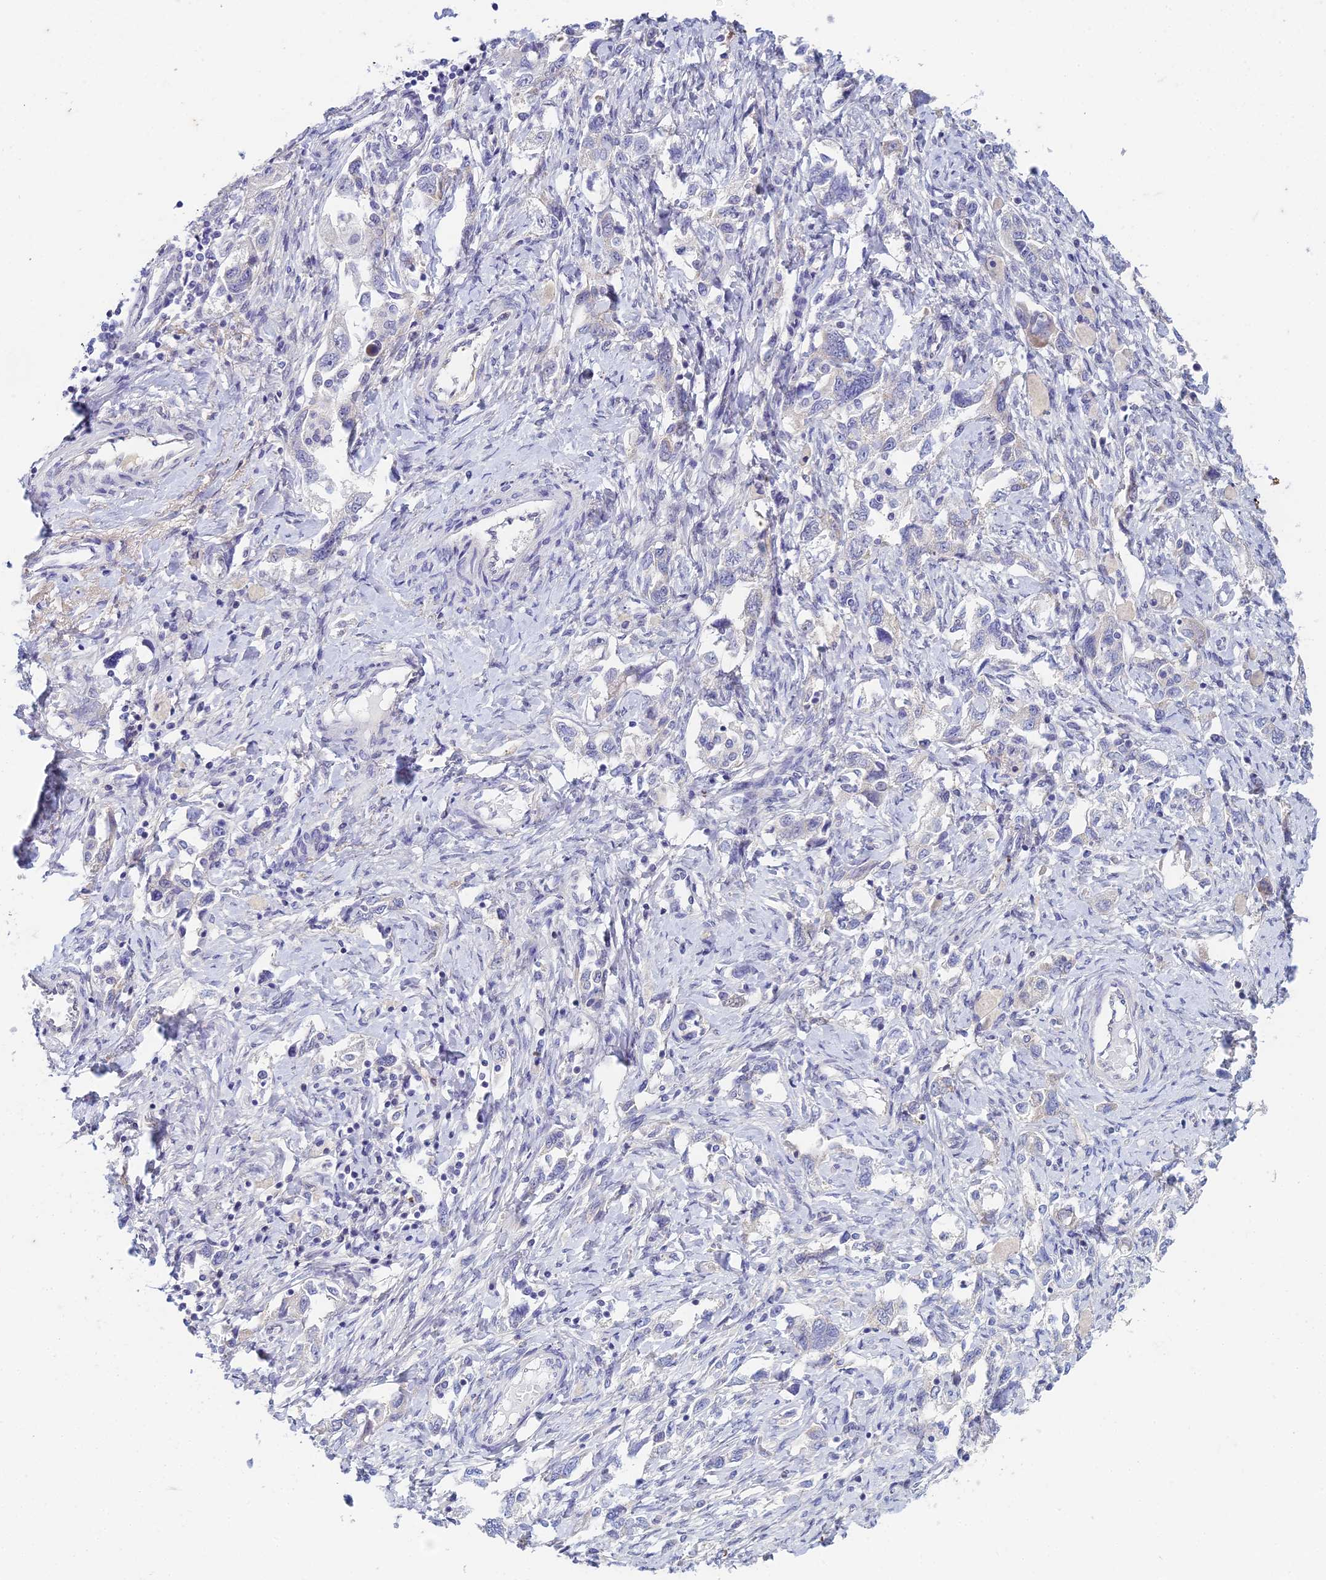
{"staining": {"intensity": "negative", "quantity": "none", "location": "none"}, "tissue": "ovarian cancer", "cell_type": "Tumor cells", "image_type": "cancer", "snomed": [{"axis": "morphology", "description": "Carcinoma, NOS"}, {"axis": "morphology", "description": "Cystadenocarcinoma, serous, NOS"}, {"axis": "topography", "description": "Ovary"}], "caption": "Protein analysis of ovarian cancer reveals no significant staining in tumor cells.", "gene": "EEF2KMT", "patient": {"sex": "female", "age": 69}}